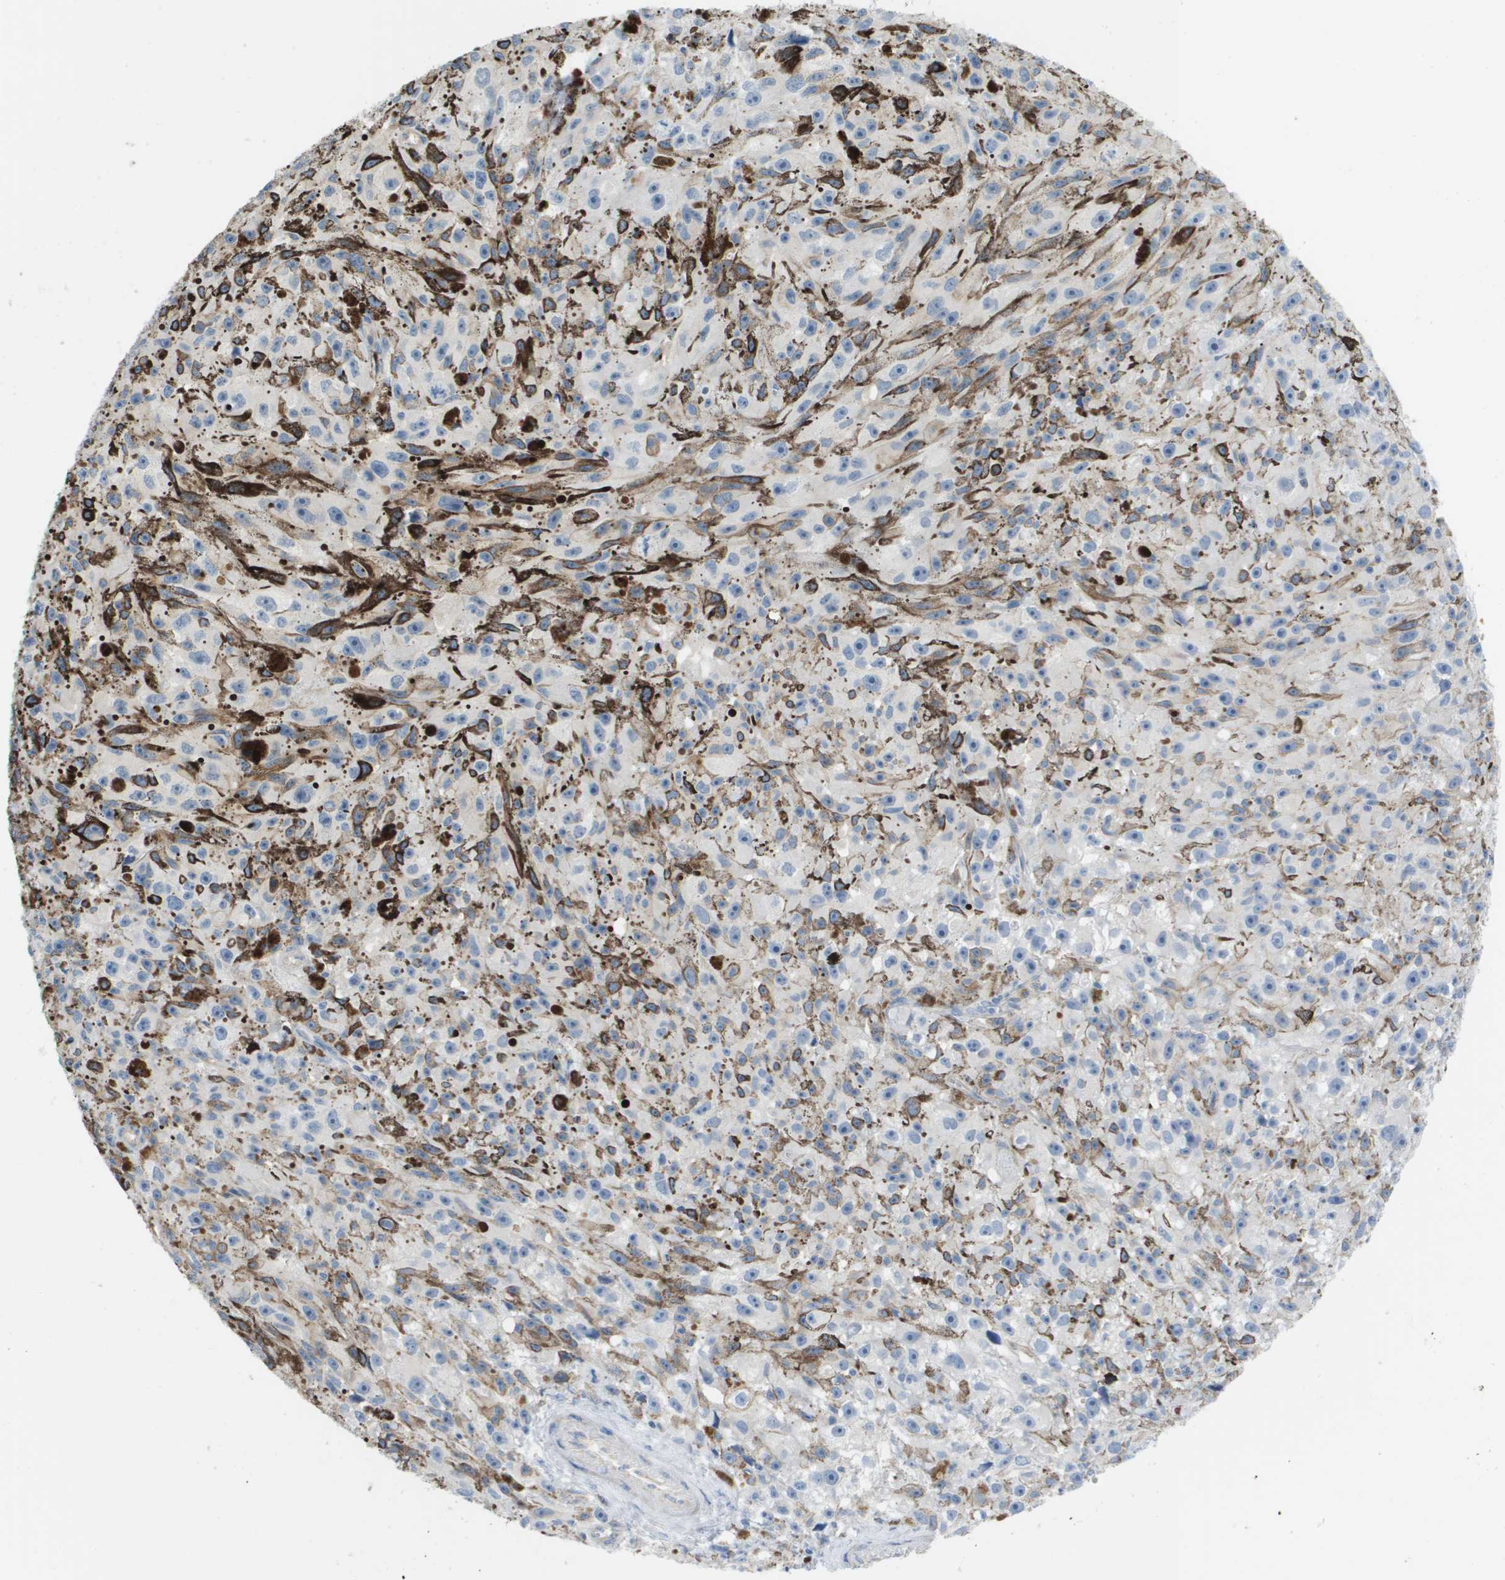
{"staining": {"intensity": "negative", "quantity": "none", "location": "none"}, "tissue": "melanoma", "cell_type": "Tumor cells", "image_type": "cancer", "snomed": [{"axis": "morphology", "description": "Malignant melanoma, NOS"}, {"axis": "topography", "description": "Skin"}], "caption": "A high-resolution image shows immunohistochemistry (IHC) staining of melanoma, which shows no significant staining in tumor cells.", "gene": "MYL3", "patient": {"sex": "female", "age": 104}}